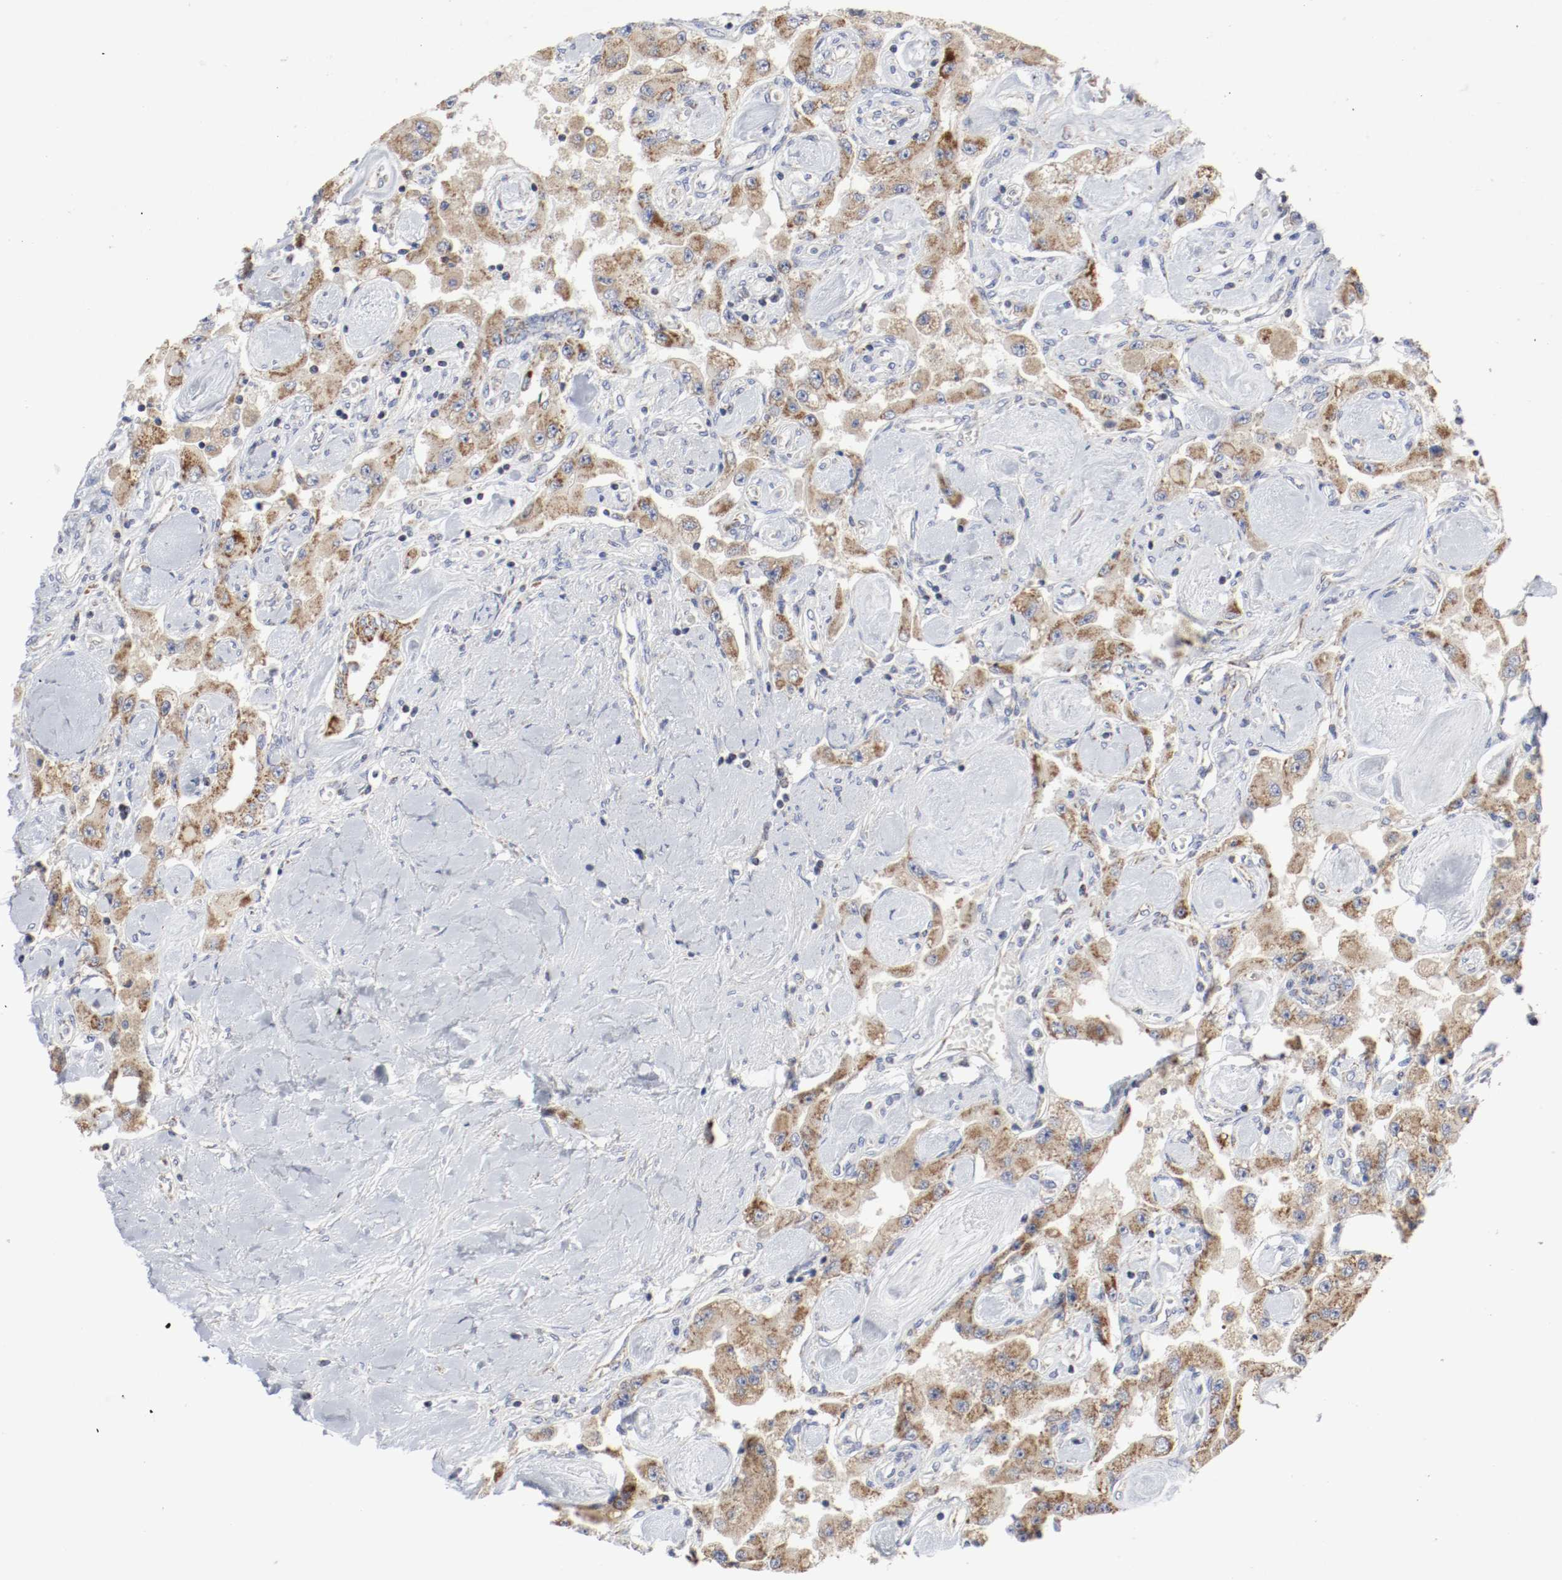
{"staining": {"intensity": "moderate", "quantity": ">75%", "location": "cytoplasmic/membranous"}, "tissue": "carcinoid", "cell_type": "Tumor cells", "image_type": "cancer", "snomed": [{"axis": "morphology", "description": "Carcinoid, malignant, NOS"}, {"axis": "topography", "description": "Pancreas"}], "caption": "Immunohistochemistry of human carcinoid exhibits medium levels of moderate cytoplasmic/membranous expression in approximately >75% of tumor cells. (DAB (3,3'-diaminobenzidine) IHC with brightfield microscopy, high magnification).", "gene": "AFG3L2", "patient": {"sex": "male", "age": 41}}